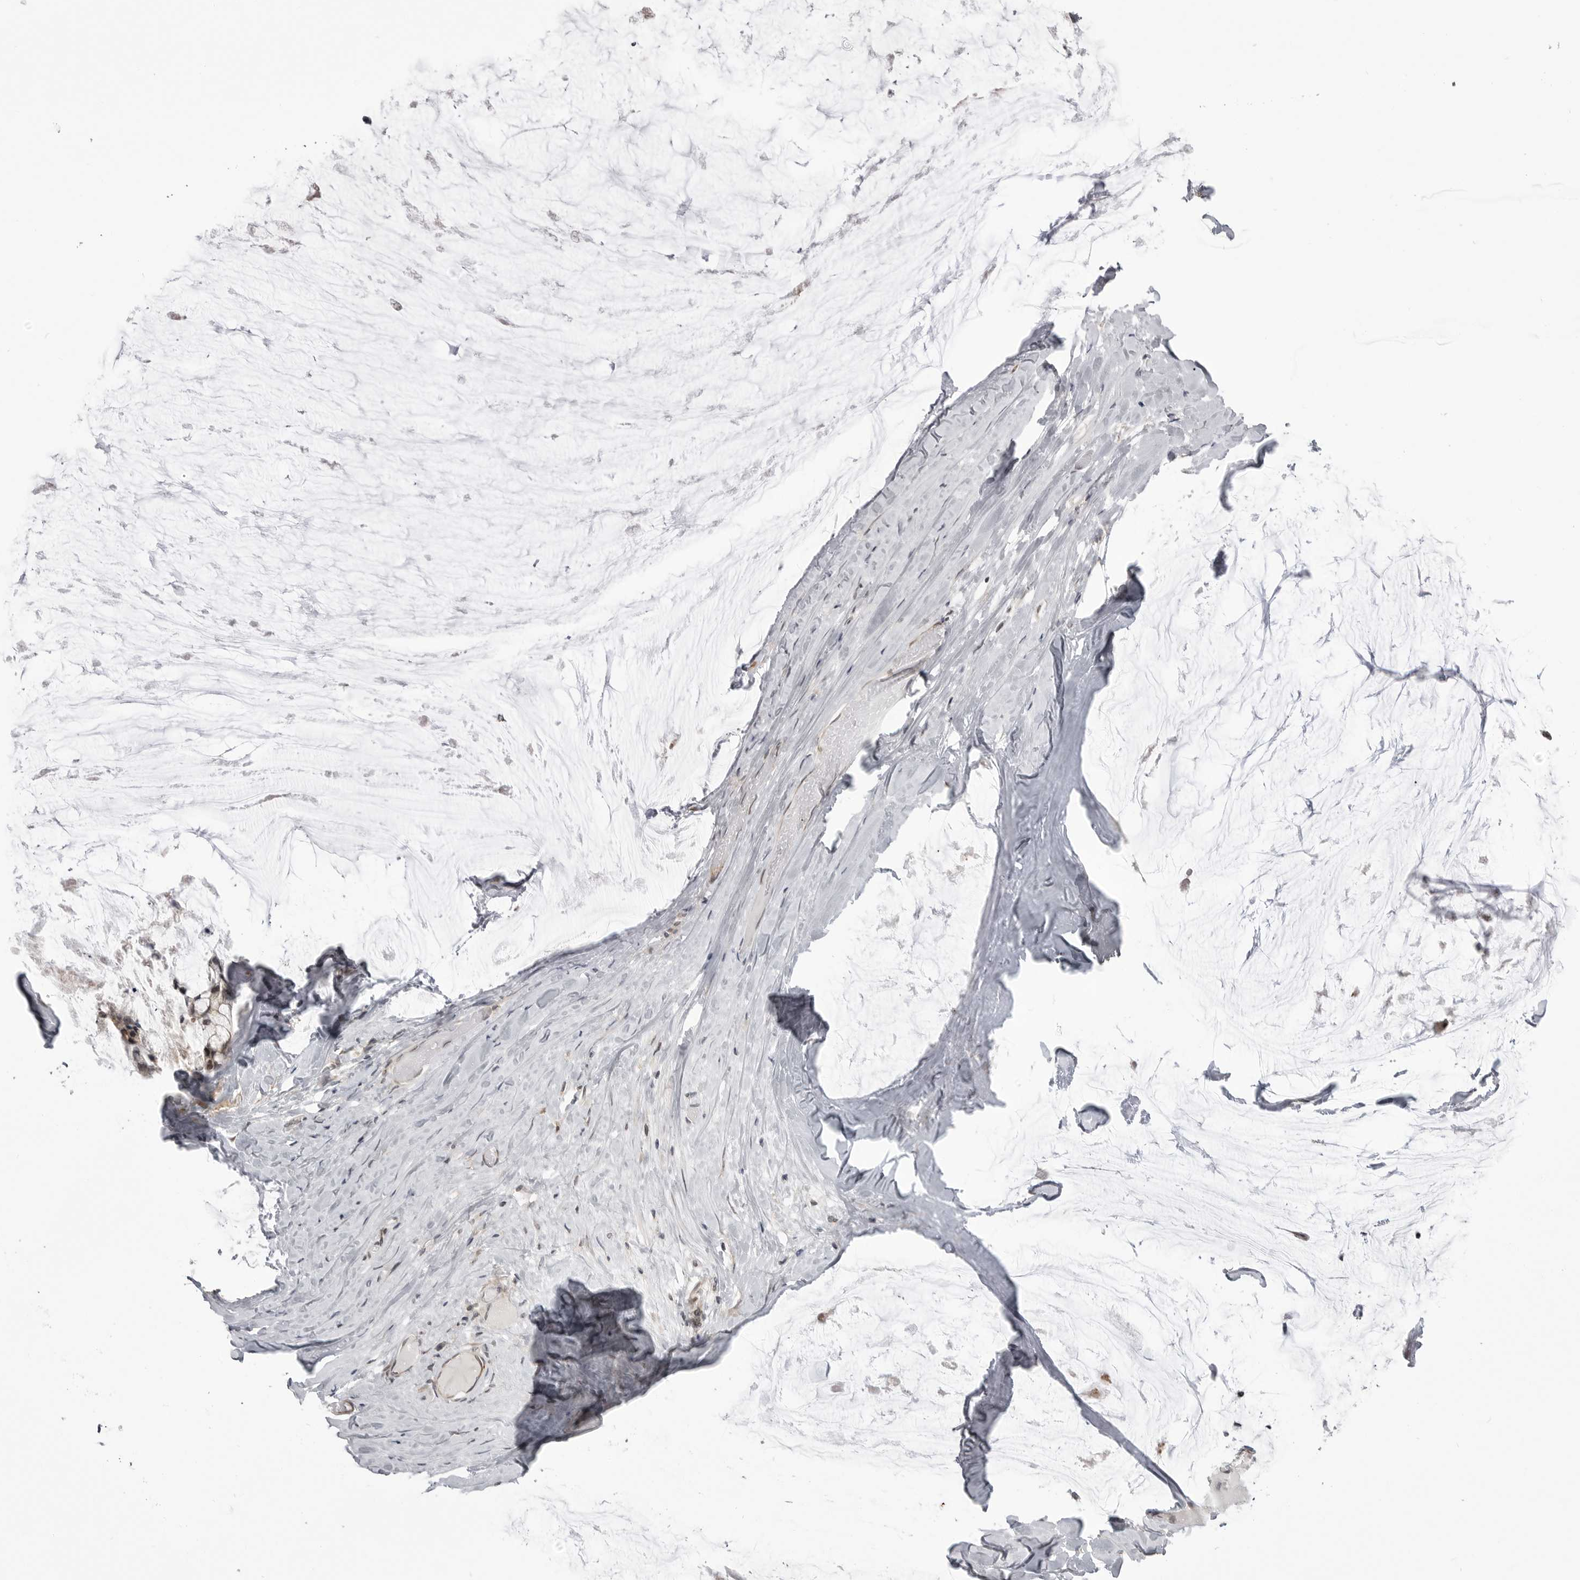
{"staining": {"intensity": "weak", "quantity": ">75%", "location": "cytoplasmic/membranous"}, "tissue": "ovarian cancer", "cell_type": "Tumor cells", "image_type": "cancer", "snomed": [{"axis": "morphology", "description": "Cystadenocarcinoma, mucinous, NOS"}, {"axis": "topography", "description": "Ovary"}], "caption": "This is an image of immunohistochemistry staining of ovarian cancer, which shows weak positivity in the cytoplasmic/membranous of tumor cells.", "gene": "PTK2B", "patient": {"sex": "female", "age": 39}}